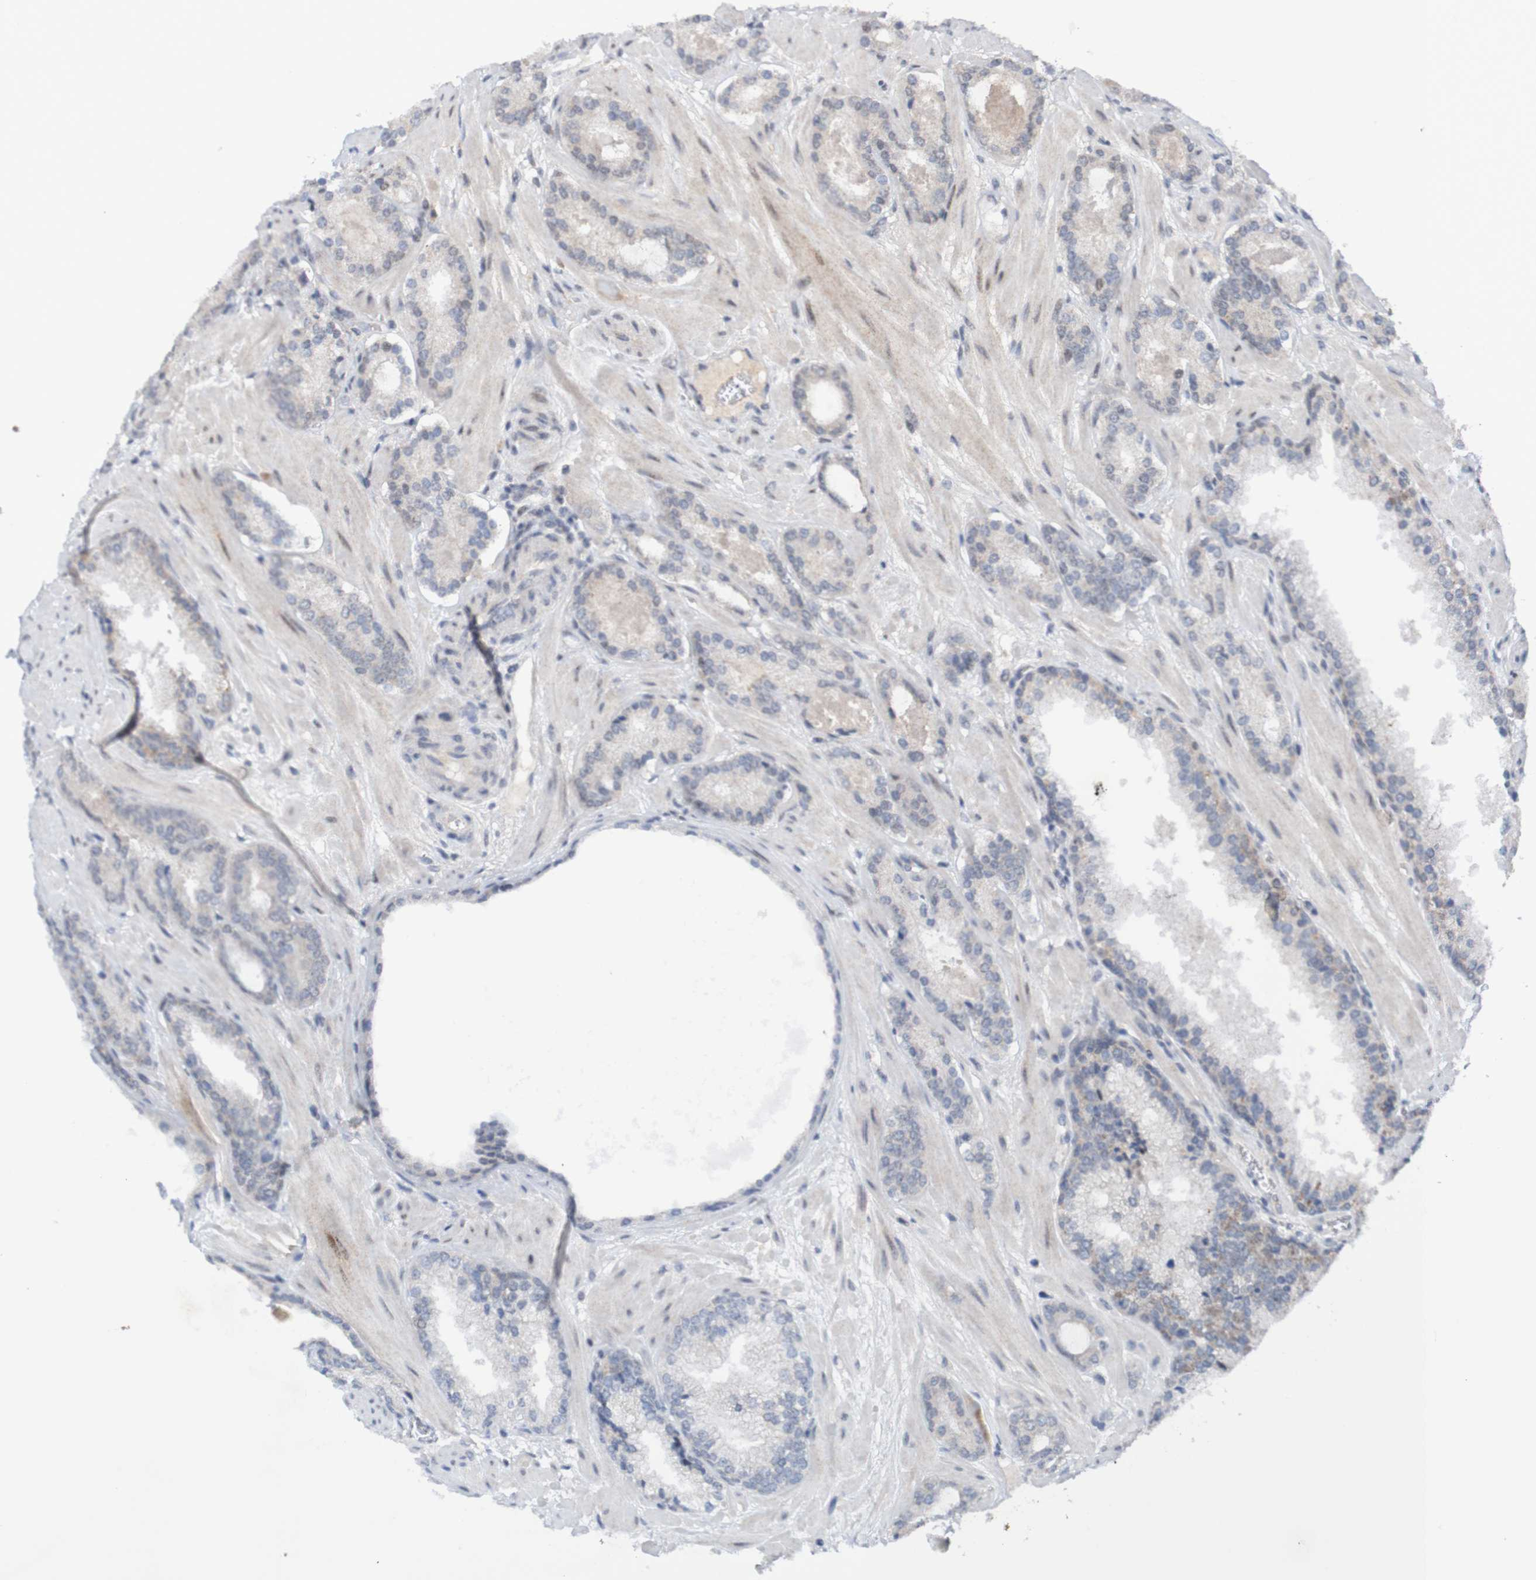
{"staining": {"intensity": "negative", "quantity": "none", "location": "none"}, "tissue": "prostate cancer", "cell_type": "Tumor cells", "image_type": "cancer", "snomed": [{"axis": "morphology", "description": "Adenocarcinoma, Low grade"}, {"axis": "topography", "description": "Prostate"}], "caption": "A micrograph of human prostate cancer is negative for staining in tumor cells. (DAB (3,3'-diaminobenzidine) immunohistochemistry visualized using brightfield microscopy, high magnification).", "gene": "ITLN1", "patient": {"sex": "male", "age": 63}}